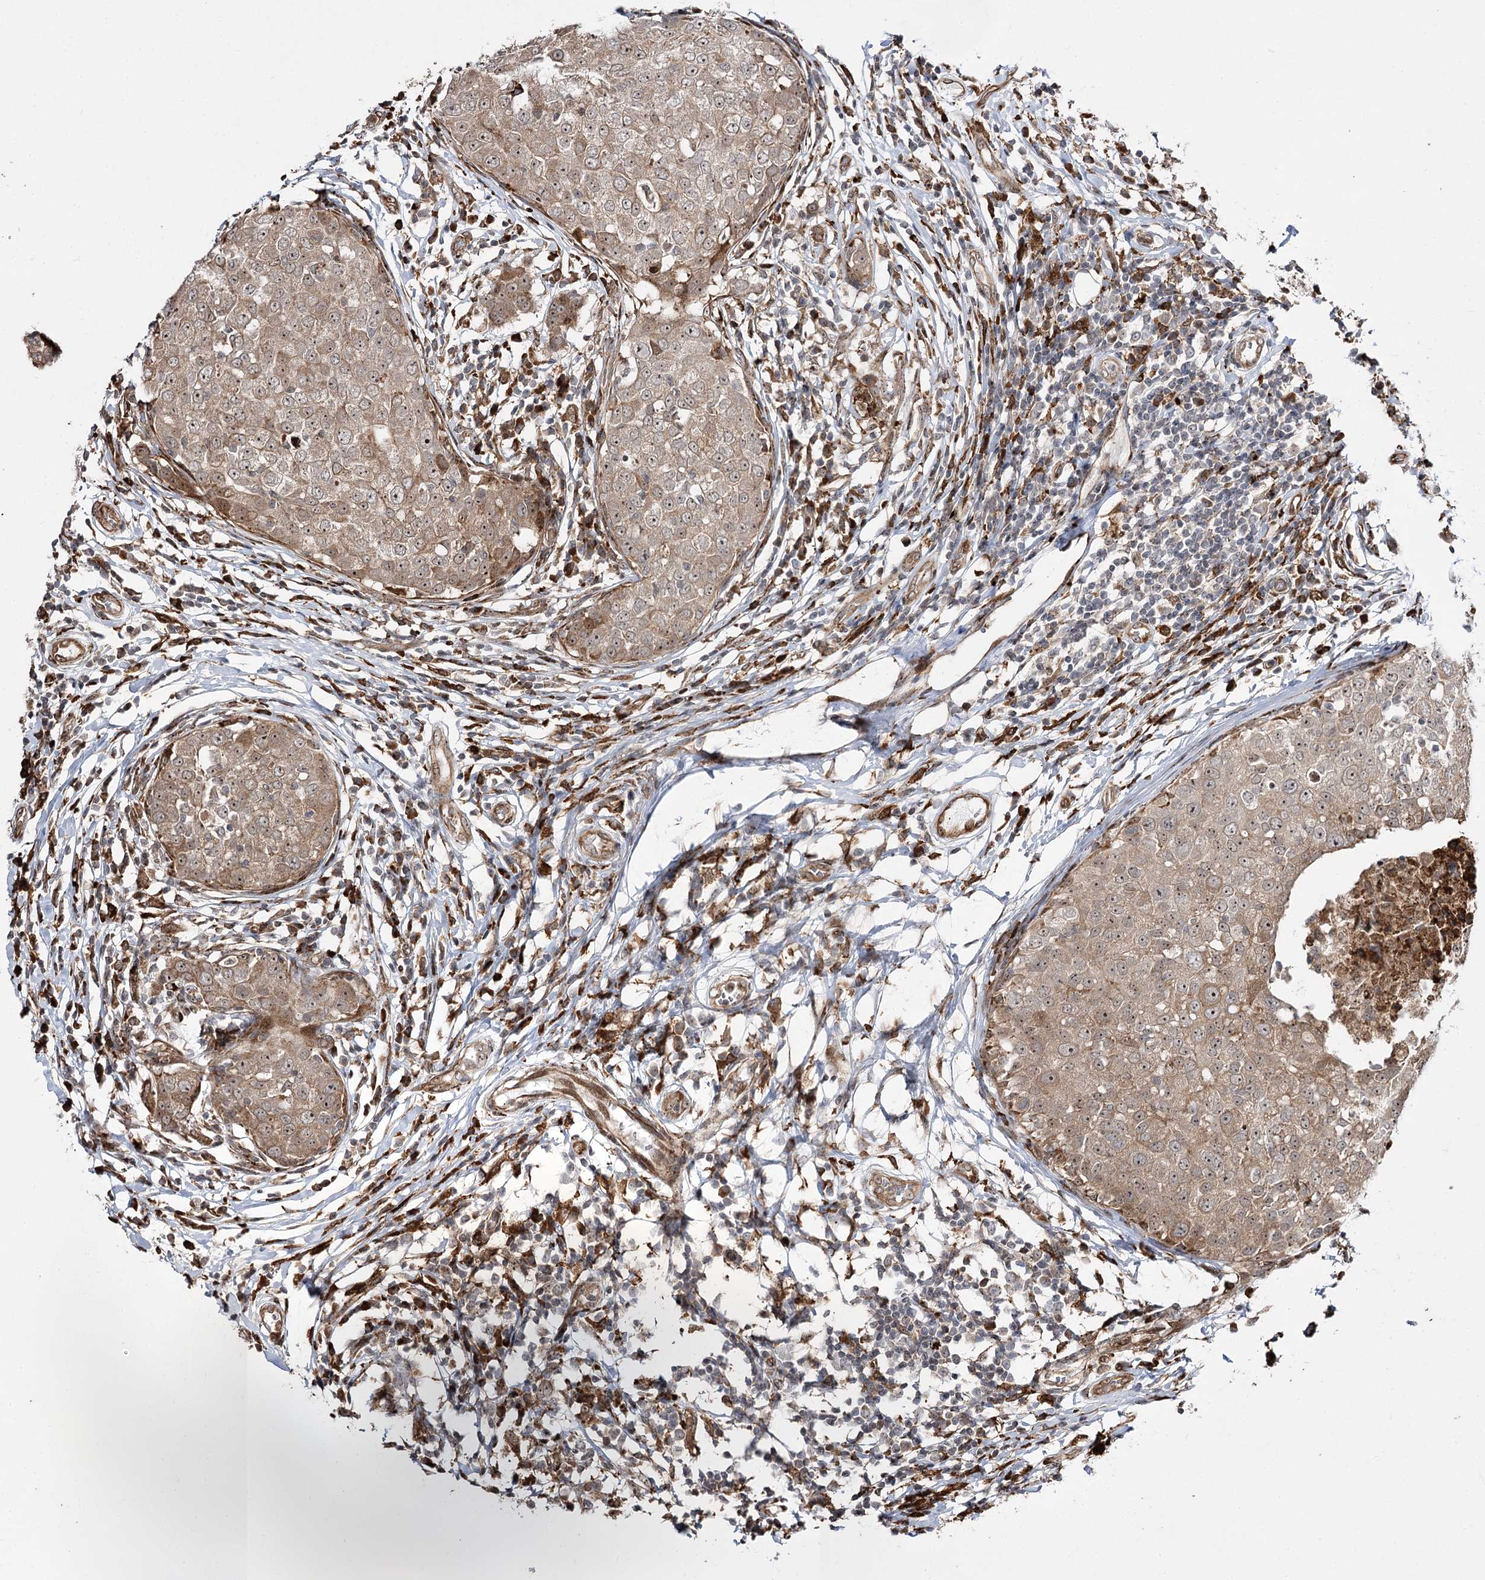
{"staining": {"intensity": "weak", "quantity": ">75%", "location": "cytoplasmic/membranous,nuclear"}, "tissue": "breast cancer", "cell_type": "Tumor cells", "image_type": "cancer", "snomed": [{"axis": "morphology", "description": "Duct carcinoma"}, {"axis": "topography", "description": "Breast"}], "caption": "The photomicrograph demonstrates staining of breast intraductal carcinoma, revealing weak cytoplasmic/membranous and nuclear protein positivity (brown color) within tumor cells.", "gene": "FANCL", "patient": {"sex": "female", "age": 27}}